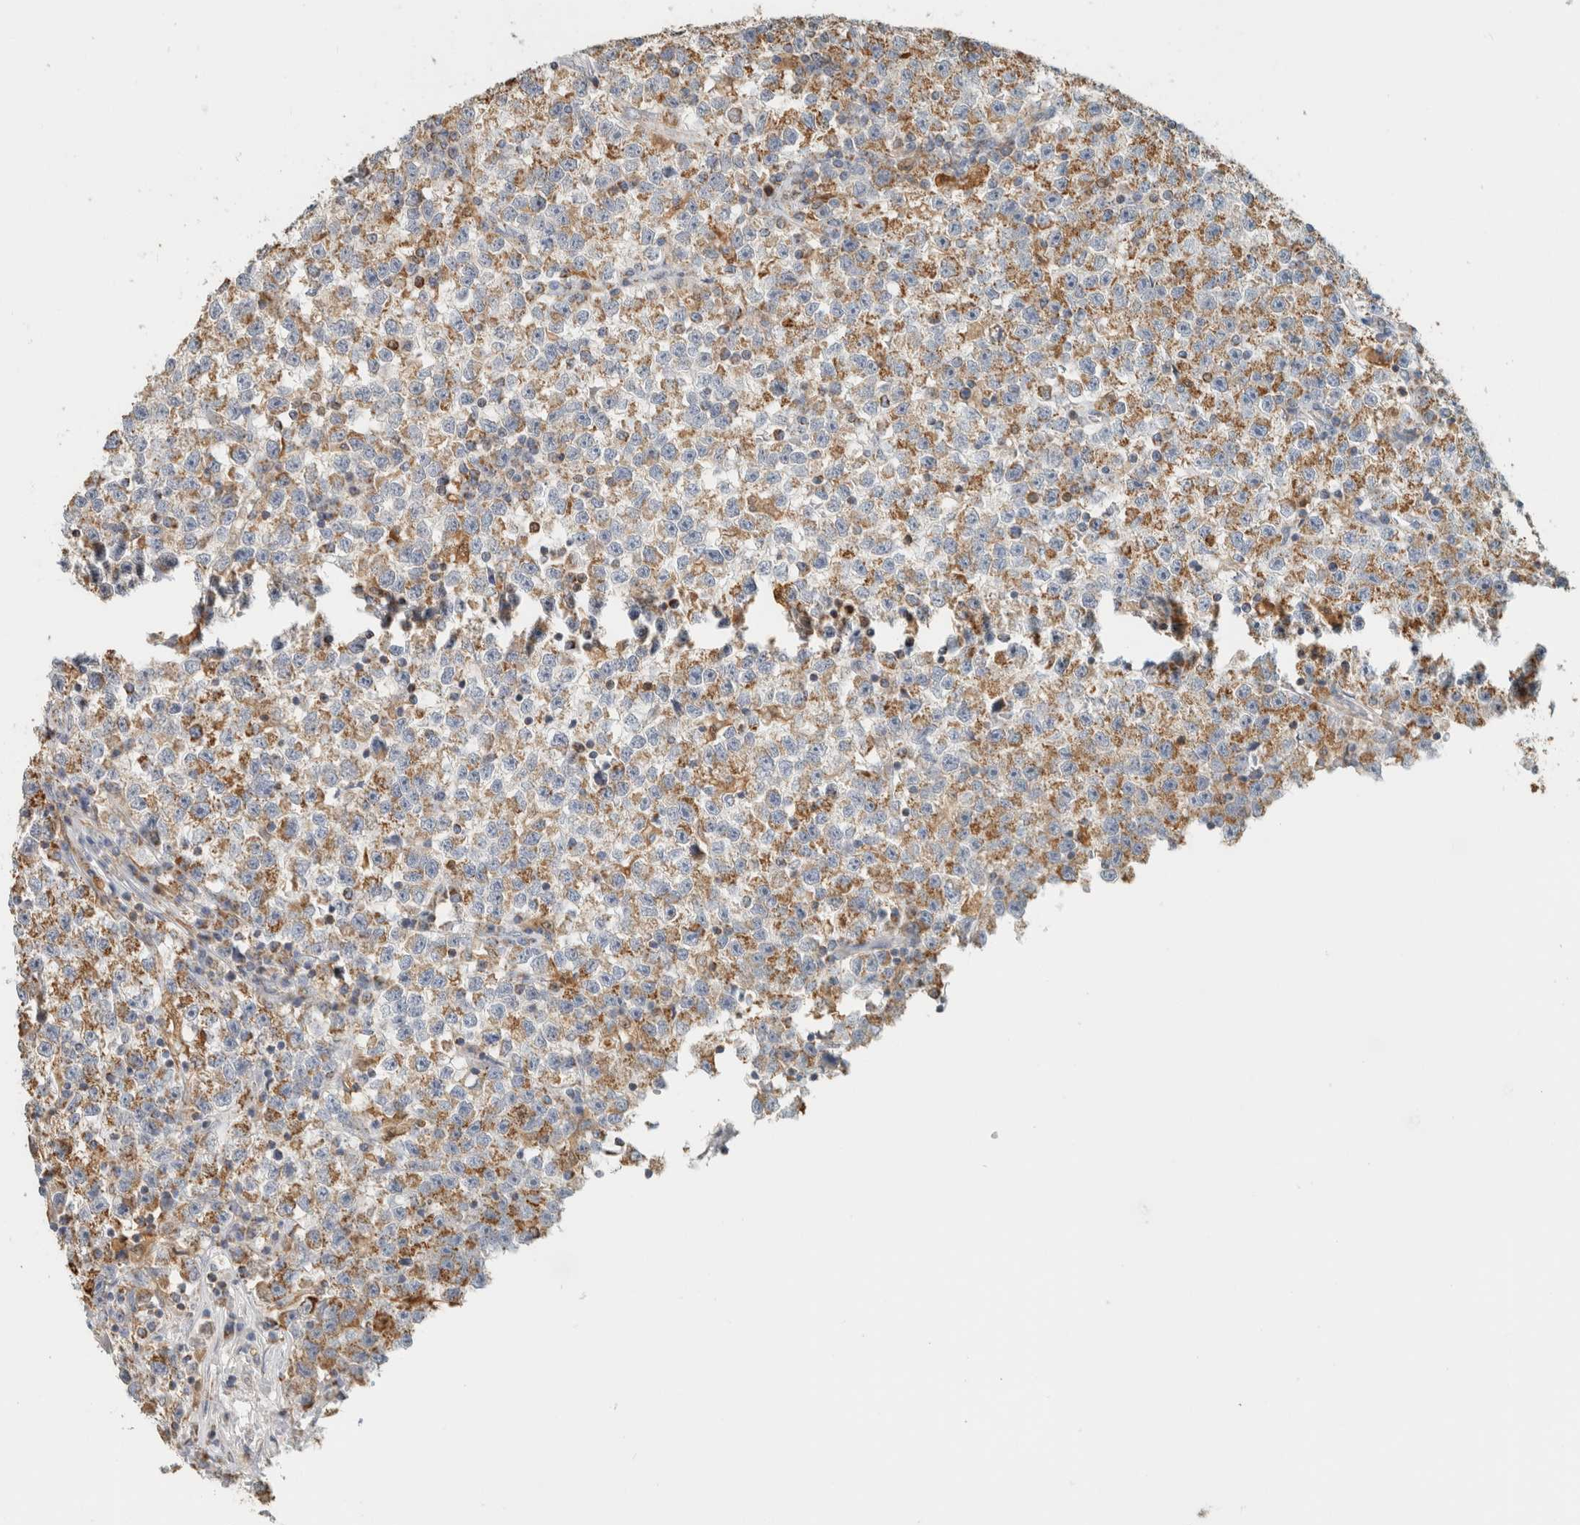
{"staining": {"intensity": "moderate", "quantity": ">75%", "location": "cytoplasmic/membranous"}, "tissue": "testis cancer", "cell_type": "Tumor cells", "image_type": "cancer", "snomed": [{"axis": "morphology", "description": "Seminoma, NOS"}, {"axis": "topography", "description": "Testis"}], "caption": "Seminoma (testis) stained for a protein exhibits moderate cytoplasmic/membranous positivity in tumor cells. Immunohistochemistry (ihc) stains the protein of interest in brown and the nuclei are stained blue.", "gene": "CAPG", "patient": {"sex": "male", "age": 22}}